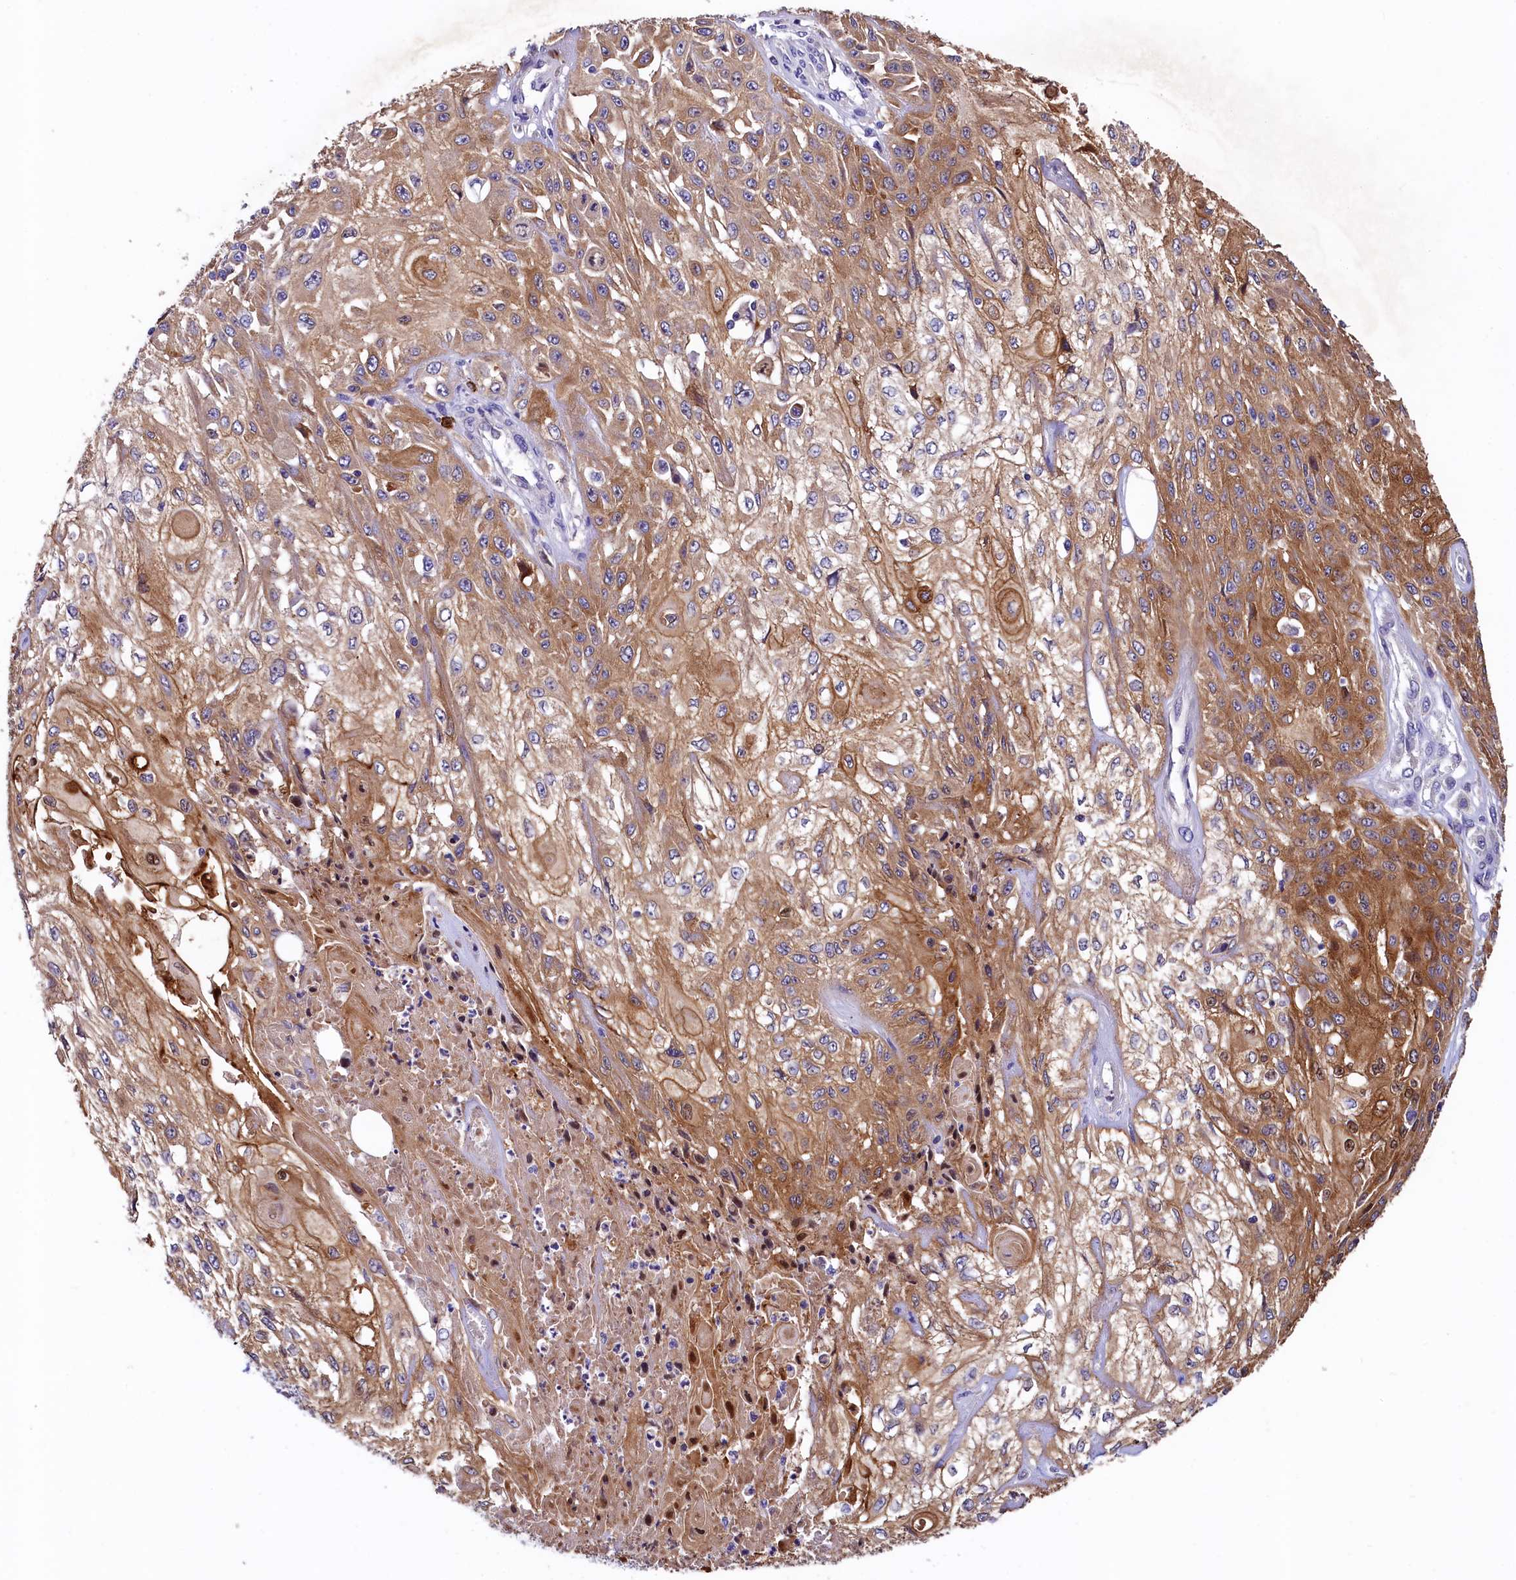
{"staining": {"intensity": "moderate", "quantity": ">75%", "location": "cytoplasmic/membranous"}, "tissue": "skin cancer", "cell_type": "Tumor cells", "image_type": "cancer", "snomed": [{"axis": "morphology", "description": "Squamous cell carcinoma, NOS"}, {"axis": "morphology", "description": "Squamous cell carcinoma, metastatic, NOS"}, {"axis": "topography", "description": "Skin"}, {"axis": "topography", "description": "Lymph node"}], "caption": "Skin cancer stained for a protein (brown) shows moderate cytoplasmic/membranous positive expression in about >75% of tumor cells.", "gene": "EPS8L2", "patient": {"sex": "male", "age": 75}}